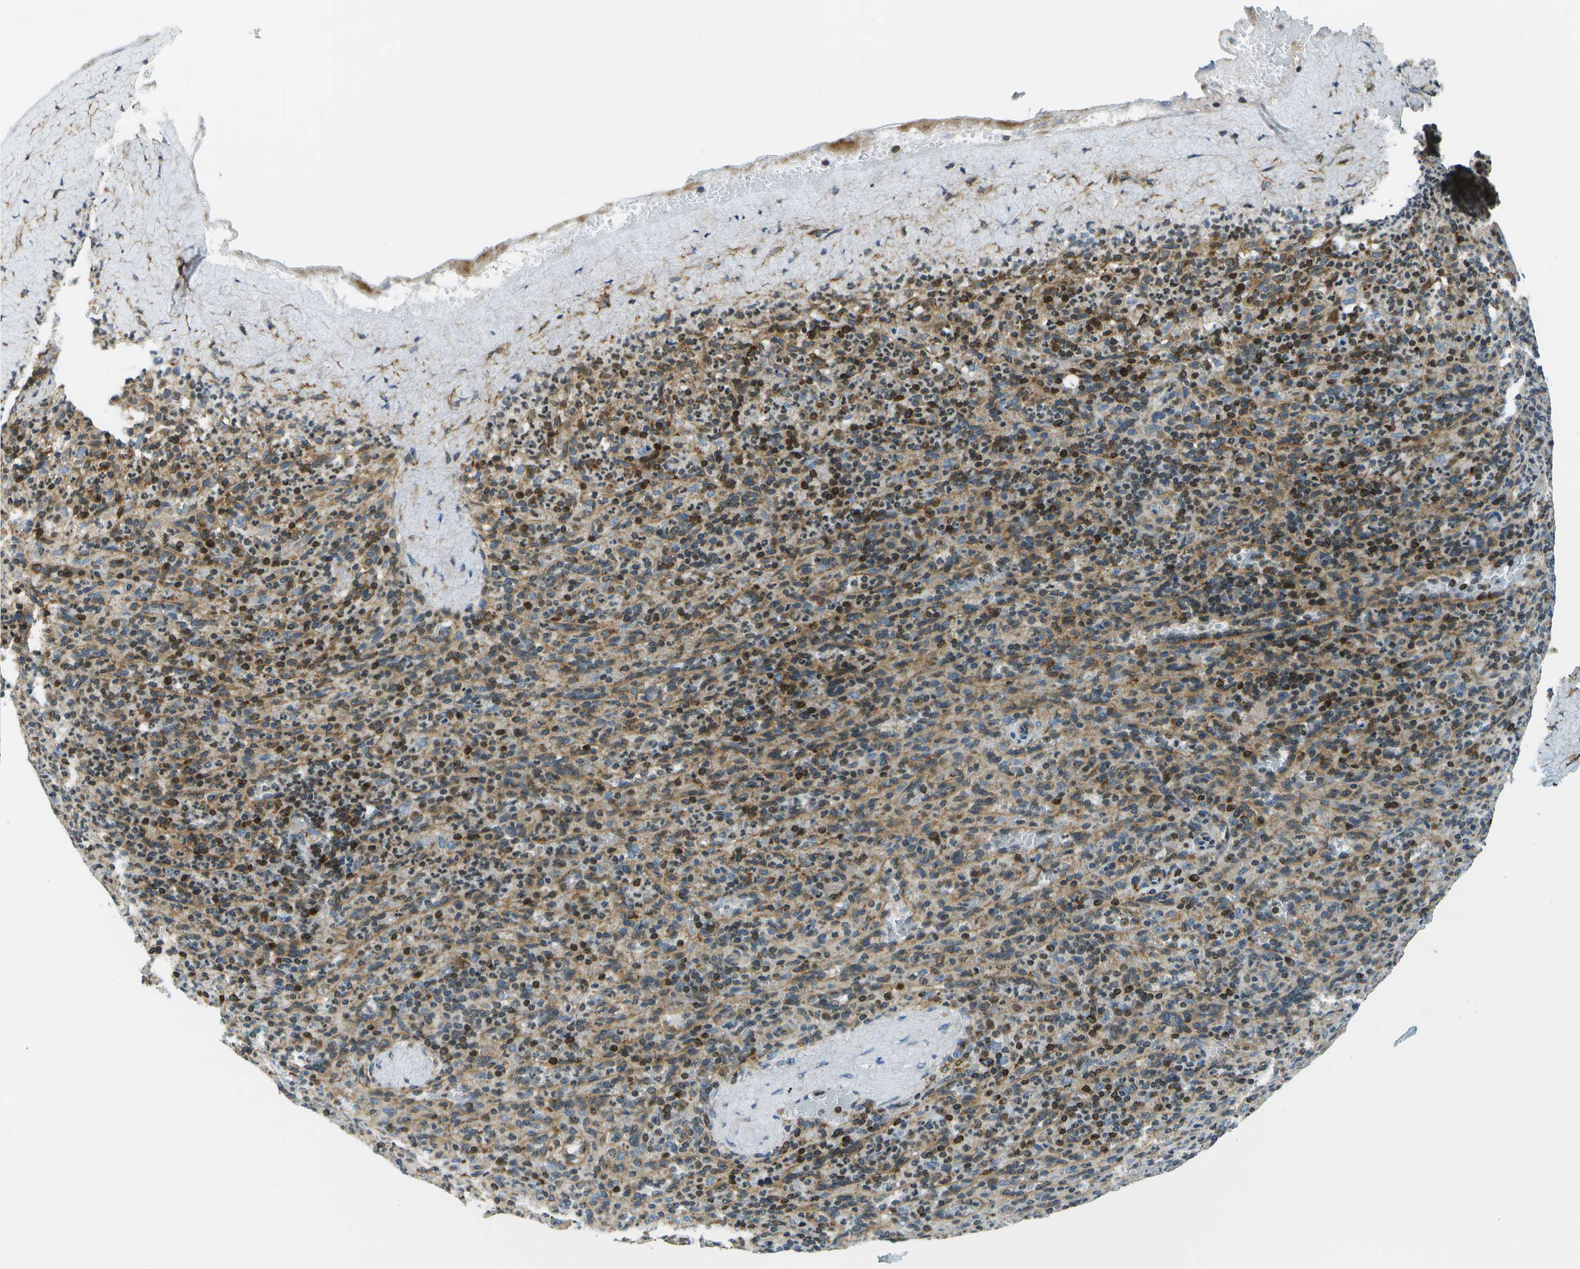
{"staining": {"intensity": "moderate", "quantity": "25%-75%", "location": "cytoplasmic/membranous"}, "tissue": "spleen", "cell_type": "Cells in red pulp", "image_type": "normal", "snomed": [{"axis": "morphology", "description": "Normal tissue, NOS"}, {"axis": "topography", "description": "Spleen"}], "caption": "Benign spleen demonstrates moderate cytoplasmic/membranous expression in approximately 25%-75% of cells in red pulp.", "gene": "ESYT1", "patient": {"sex": "male", "age": 36}}